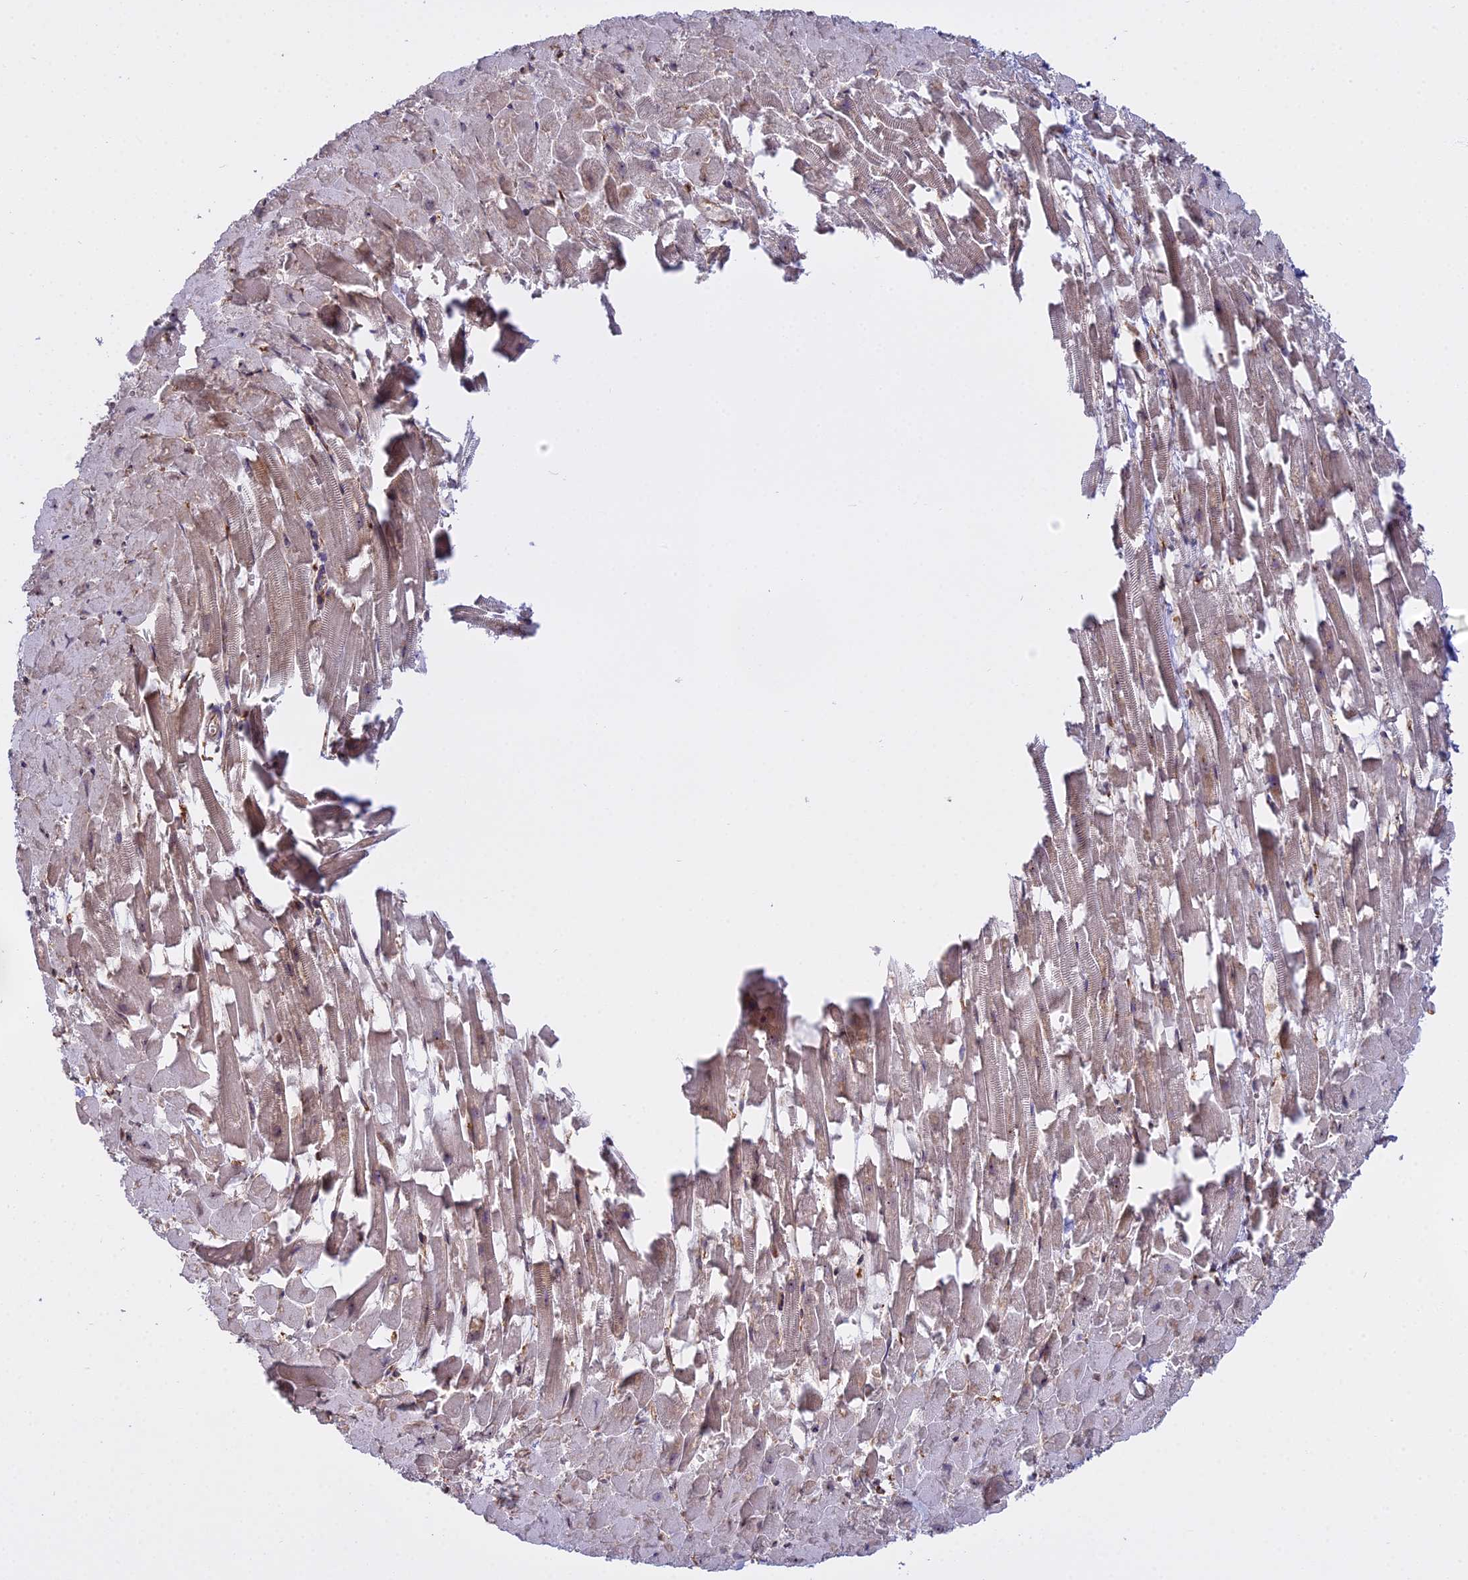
{"staining": {"intensity": "moderate", "quantity": "25%-75%", "location": "cytoplasmic/membranous"}, "tissue": "heart muscle", "cell_type": "Cardiomyocytes", "image_type": "normal", "snomed": [{"axis": "morphology", "description": "Normal tissue, NOS"}, {"axis": "topography", "description": "Heart"}], "caption": "Human heart muscle stained with a brown dye demonstrates moderate cytoplasmic/membranous positive staining in about 25%-75% of cardiomyocytes.", "gene": "RPL26", "patient": {"sex": "female", "age": 64}}